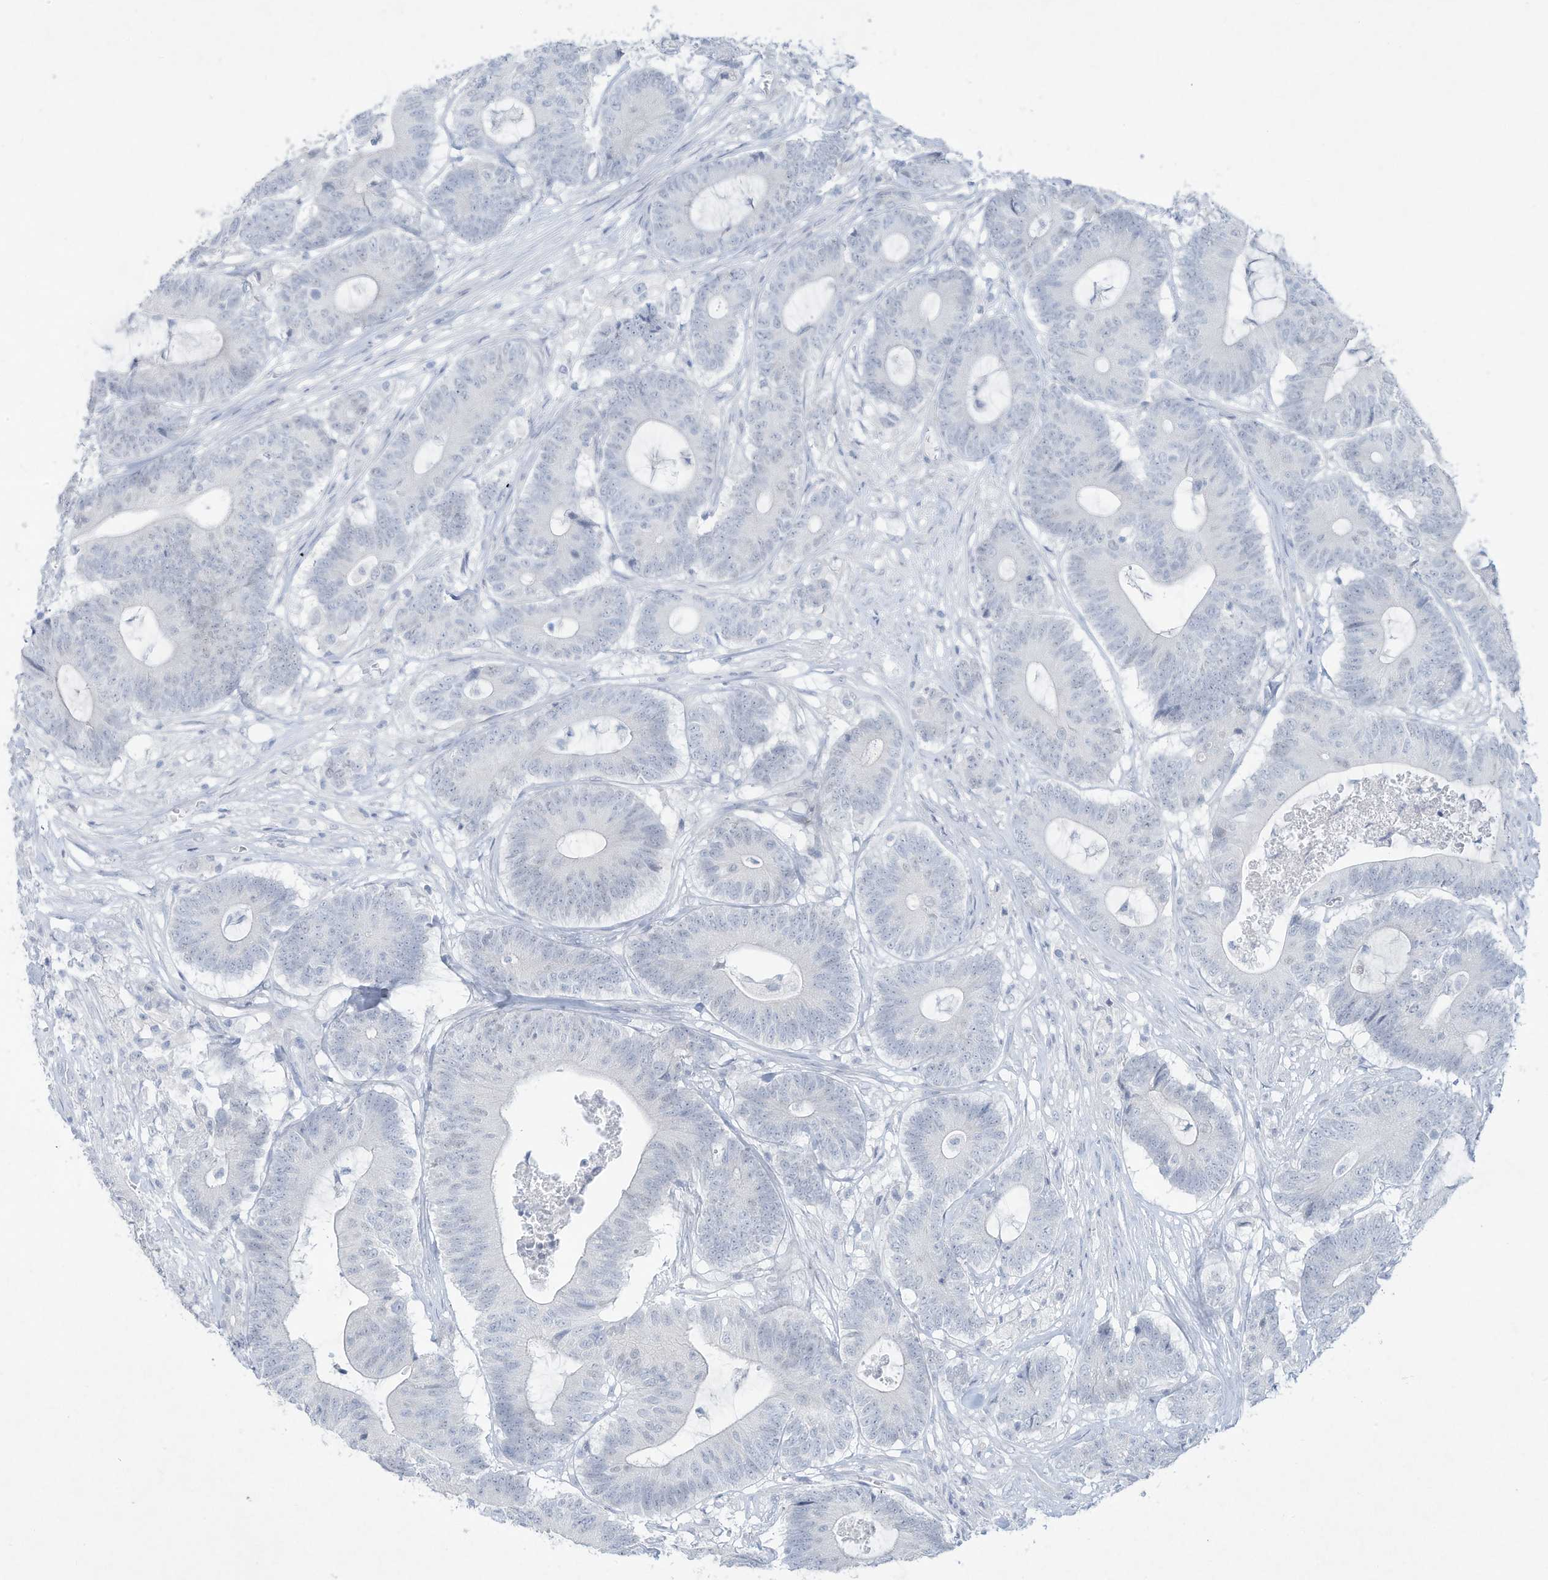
{"staining": {"intensity": "negative", "quantity": "none", "location": "none"}, "tissue": "colorectal cancer", "cell_type": "Tumor cells", "image_type": "cancer", "snomed": [{"axis": "morphology", "description": "Adenocarcinoma, NOS"}, {"axis": "topography", "description": "Colon"}], "caption": "An IHC micrograph of adenocarcinoma (colorectal) is shown. There is no staining in tumor cells of adenocarcinoma (colorectal). (Immunohistochemistry (ihc), brightfield microscopy, high magnification).", "gene": "PAX6", "patient": {"sex": "female", "age": 84}}